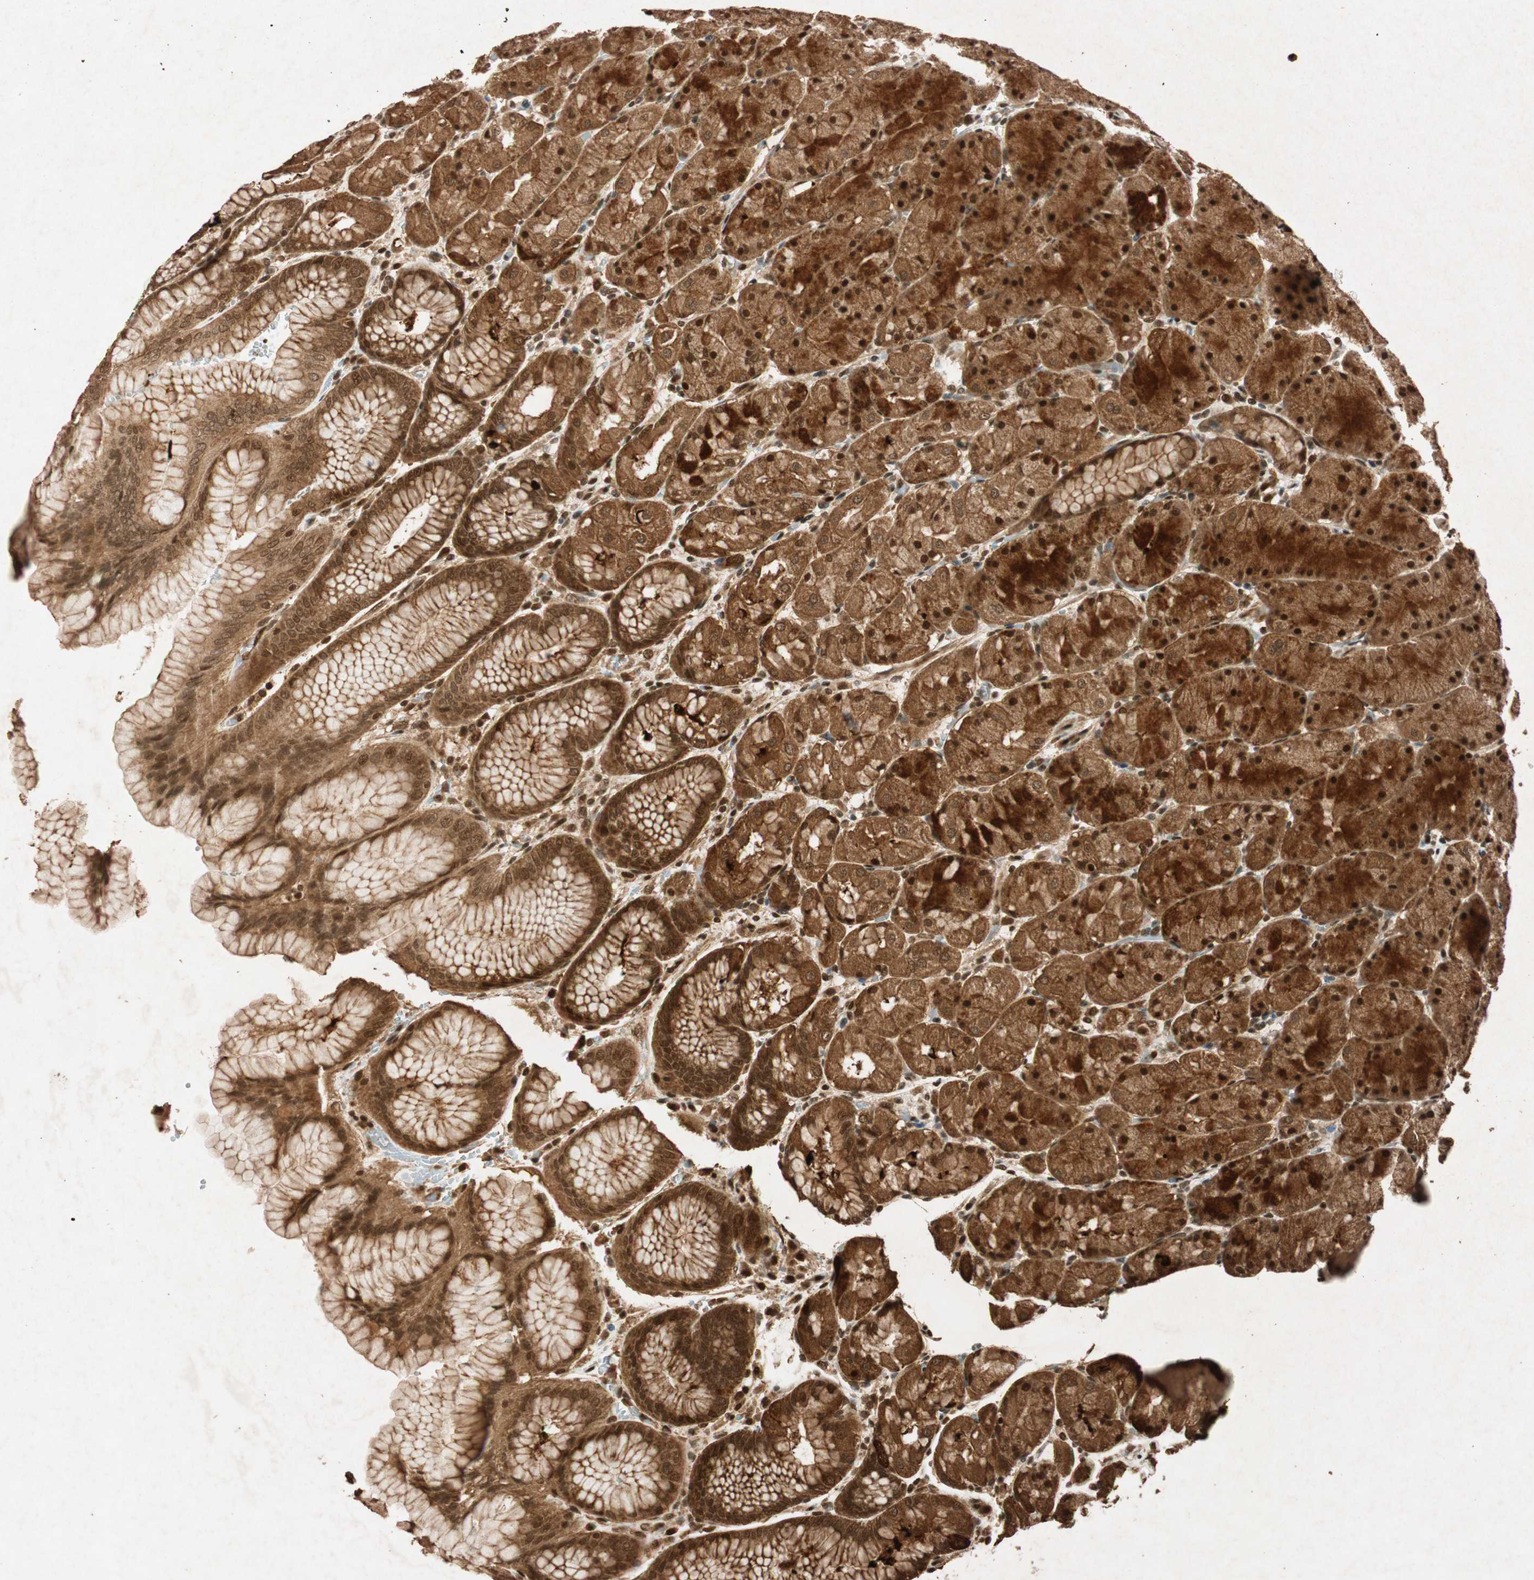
{"staining": {"intensity": "moderate", "quantity": ">75%", "location": "cytoplasmic/membranous,nuclear"}, "tissue": "stomach", "cell_type": "Glandular cells", "image_type": "normal", "snomed": [{"axis": "morphology", "description": "Normal tissue, NOS"}, {"axis": "topography", "description": "Stomach, upper"}, {"axis": "topography", "description": "Stomach"}], "caption": "Approximately >75% of glandular cells in benign human stomach demonstrate moderate cytoplasmic/membranous,nuclear protein staining as visualized by brown immunohistochemical staining.", "gene": "ALKBH5", "patient": {"sex": "male", "age": 76}}